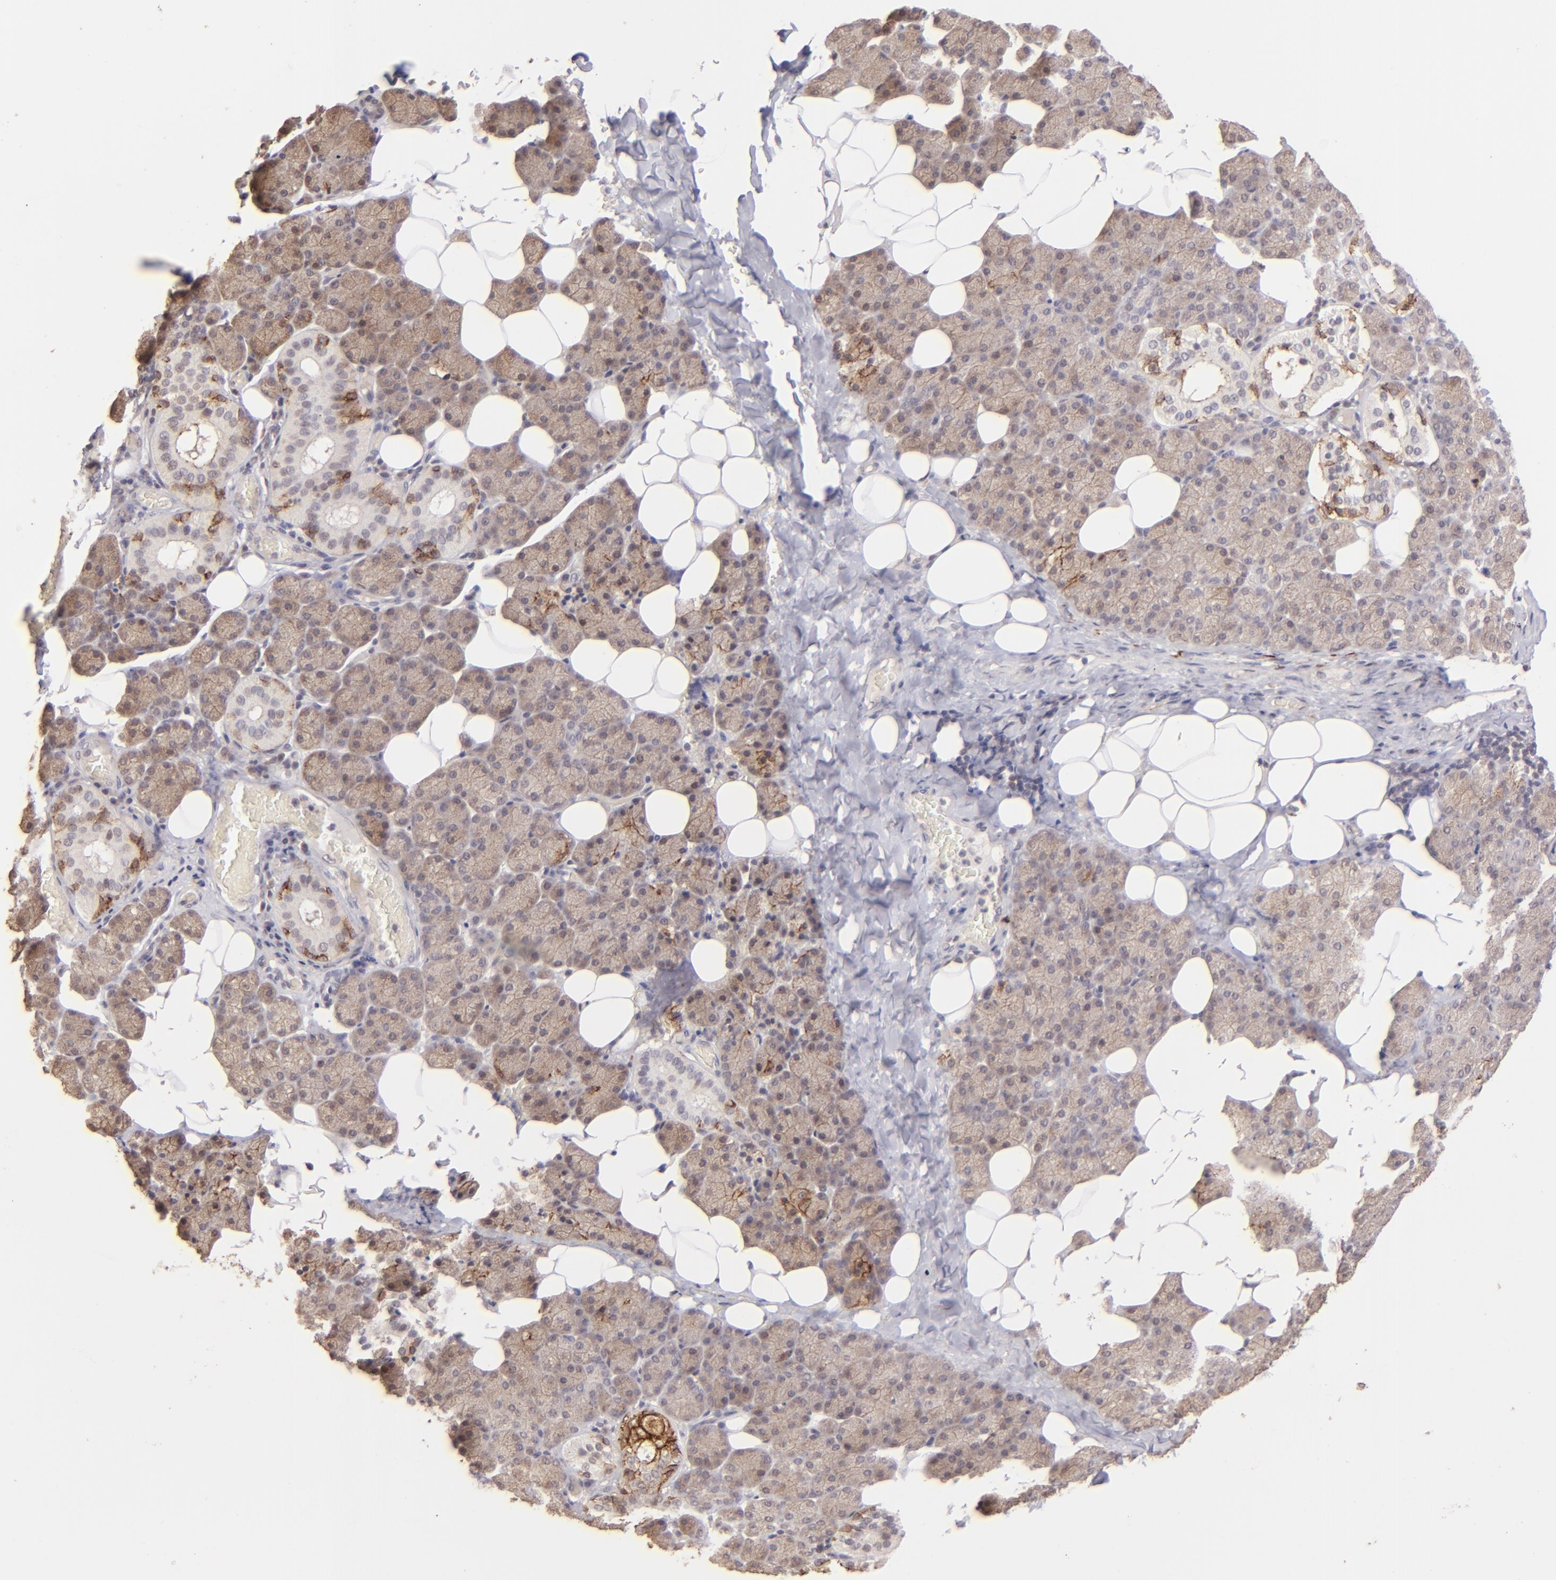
{"staining": {"intensity": "moderate", "quantity": ">75%", "location": "cytoplasmic/membranous"}, "tissue": "salivary gland", "cell_type": "Glandular cells", "image_type": "normal", "snomed": [{"axis": "morphology", "description": "Normal tissue, NOS"}, {"axis": "topography", "description": "Lymph node"}, {"axis": "topography", "description": "Salivary gland"}], "caption": "The micrograph reveals a brown stain indicating the presence of a protein in the cytoplasmic/membranous of glandular cells in salivary gland. (IHC, brightfield microscopy, high magnification).", "gene": "CLDN1", "patient": {"sex": "male", "age": 8}}